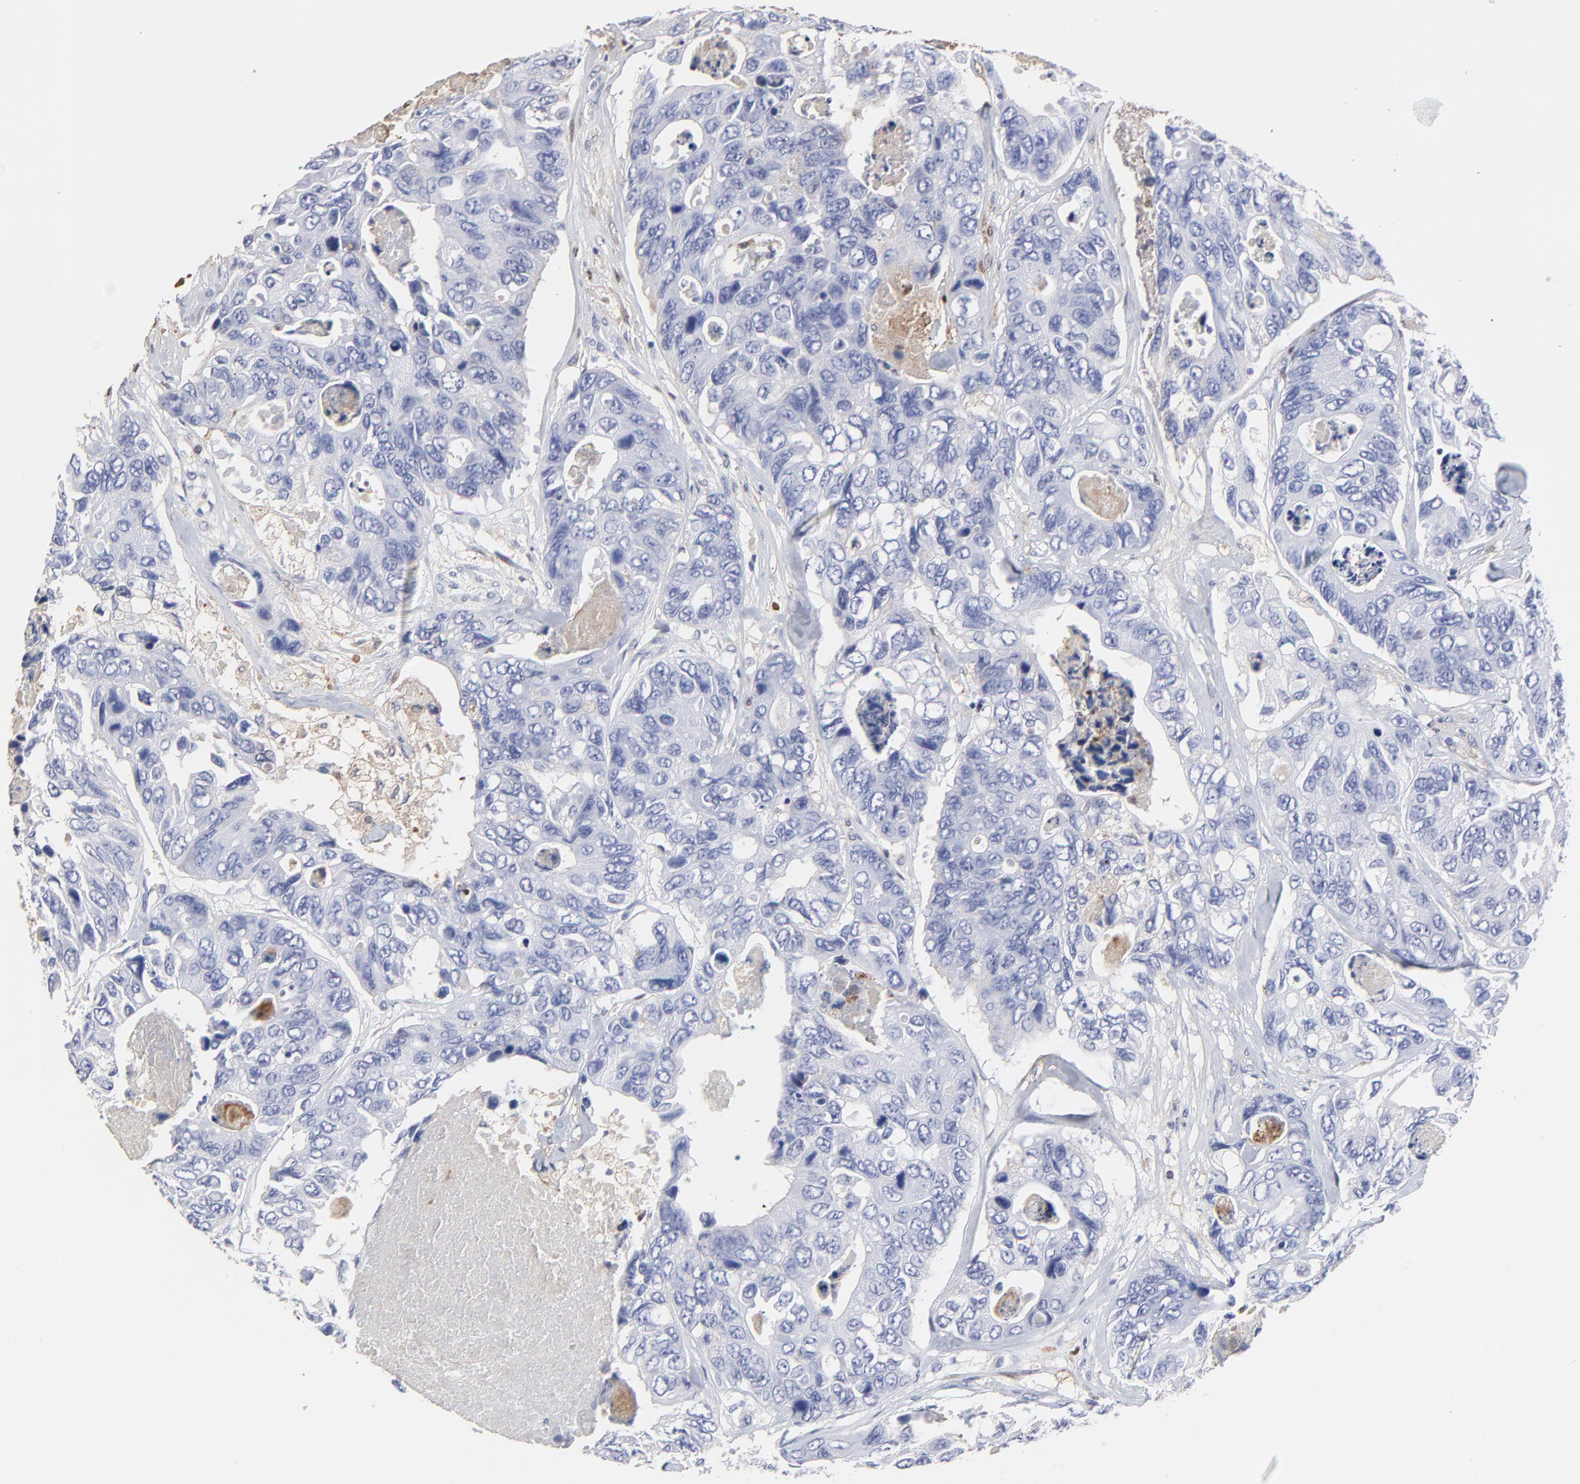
{"staining": {"intensity": "negative", "quantity": "none", "location": "none"}, "tissue": "colorectal cancer", "cell_type": "Tumor cells", "image_type": "cancer", "snomed": [{"axis": "morphology", "description": "Adenocarcinoma, NOS"}, {"axis": "topography", "description": "Colon"}], "caption": "Colorectal cancer (adenocarcinoma) was stained to show a protein in brown. There is no significant expression in tumor cells.", "gene": "SMARCA1", "patient": {"sex": "female", "age": 86}}